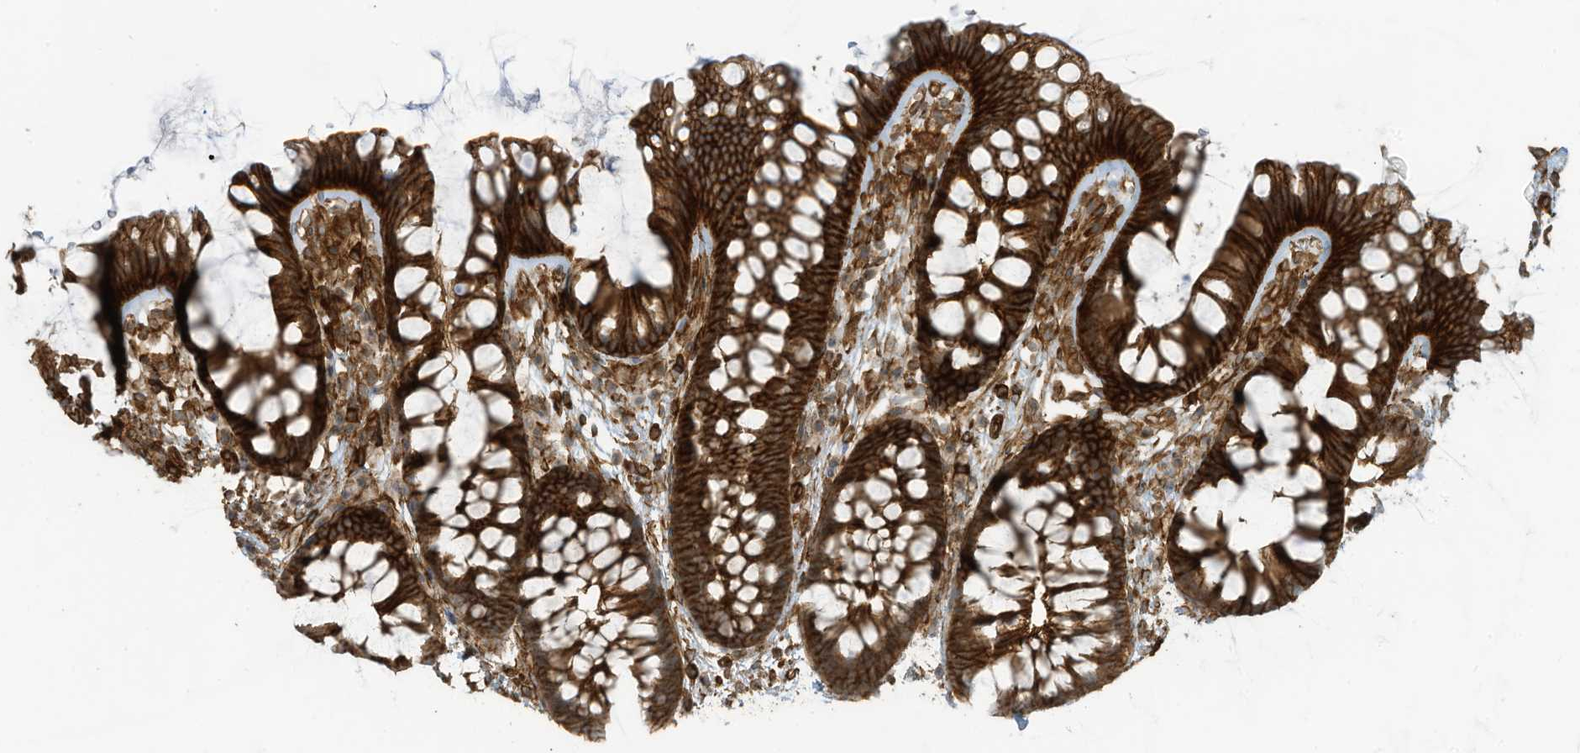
{"staining": {"intensity": "strong", "quantity": ">75%", "location": "cytoplasmic/membranous"}, "tissue": "colon", "cell_type": "Endothelial cells", "image_type": "normal", "snomed": [{"axis": "morphology", "description": "Normal tissue, NOS"}, {"axis": "topography", "description": "Colon"}], "caption": "A high-resolution histopathology image shows IHC staining of unremarkable colon, which reveals strong cytoplasmic/membranous positivity in approximately >75% of endothelial cells.", "gene": "SLC9A2", "patient": {"sex": "female", "age": 62}}